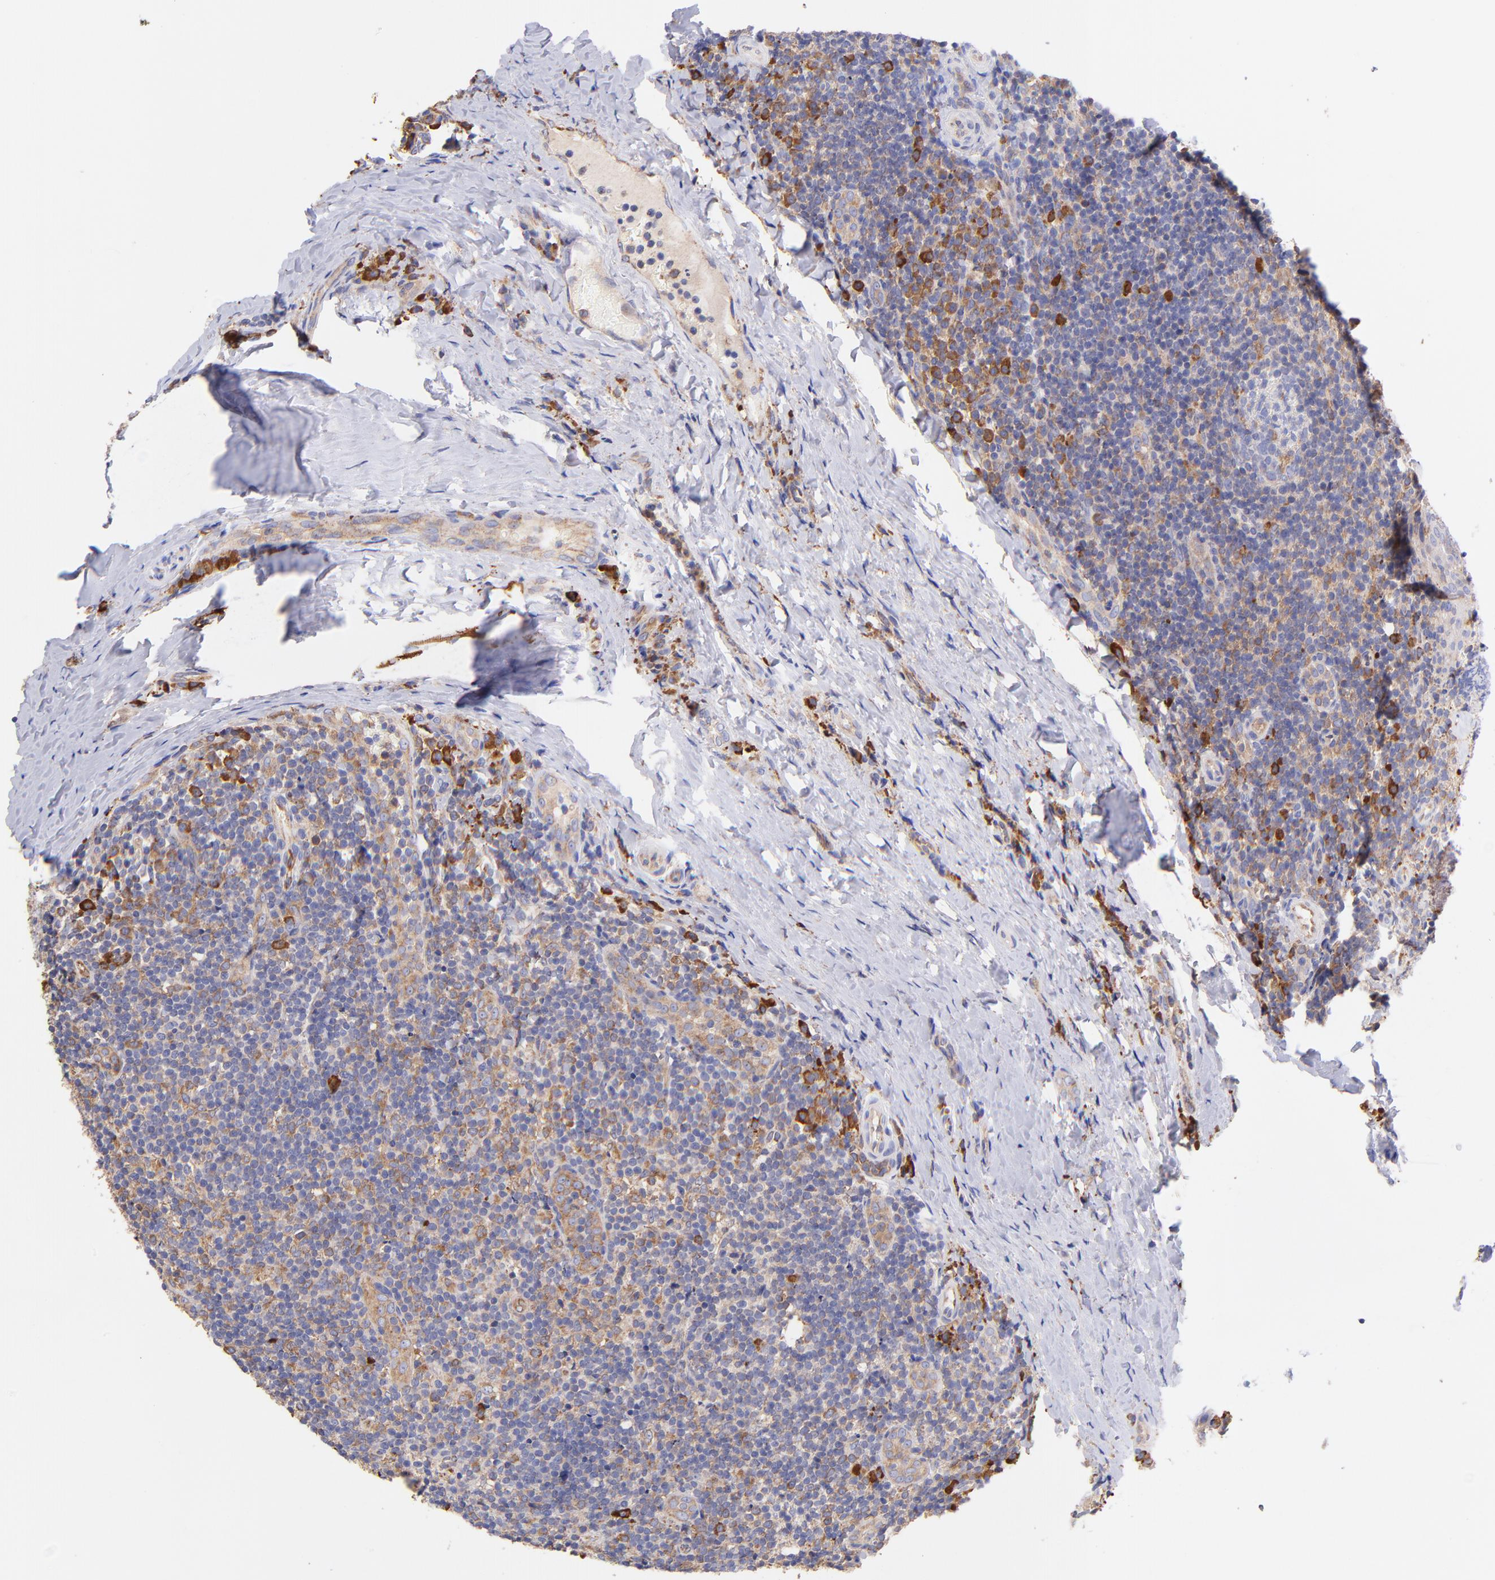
{"staining": {"intensity": "moderate", "quantity": "<25%", "location": "cytoplasmic/membranous"}, "tissue": "tonsil", "cell_type": "Germinal center cells", "image_type": "normal", "snomed": [{"axis": "morphology", "description": "Normal tissue, NOS"}, {"axis": "topography", "description": "Tonsil"}], "caption": "The immunohistochemical stain shows moderate cytoplasmic/membranous staining in germinal center cells of unremarkable tonsil. (Brightfield microscopy of DAB IHC at high magnification).", "gene": "PREX1", "patient": {"sex": "male", "age": 31}}